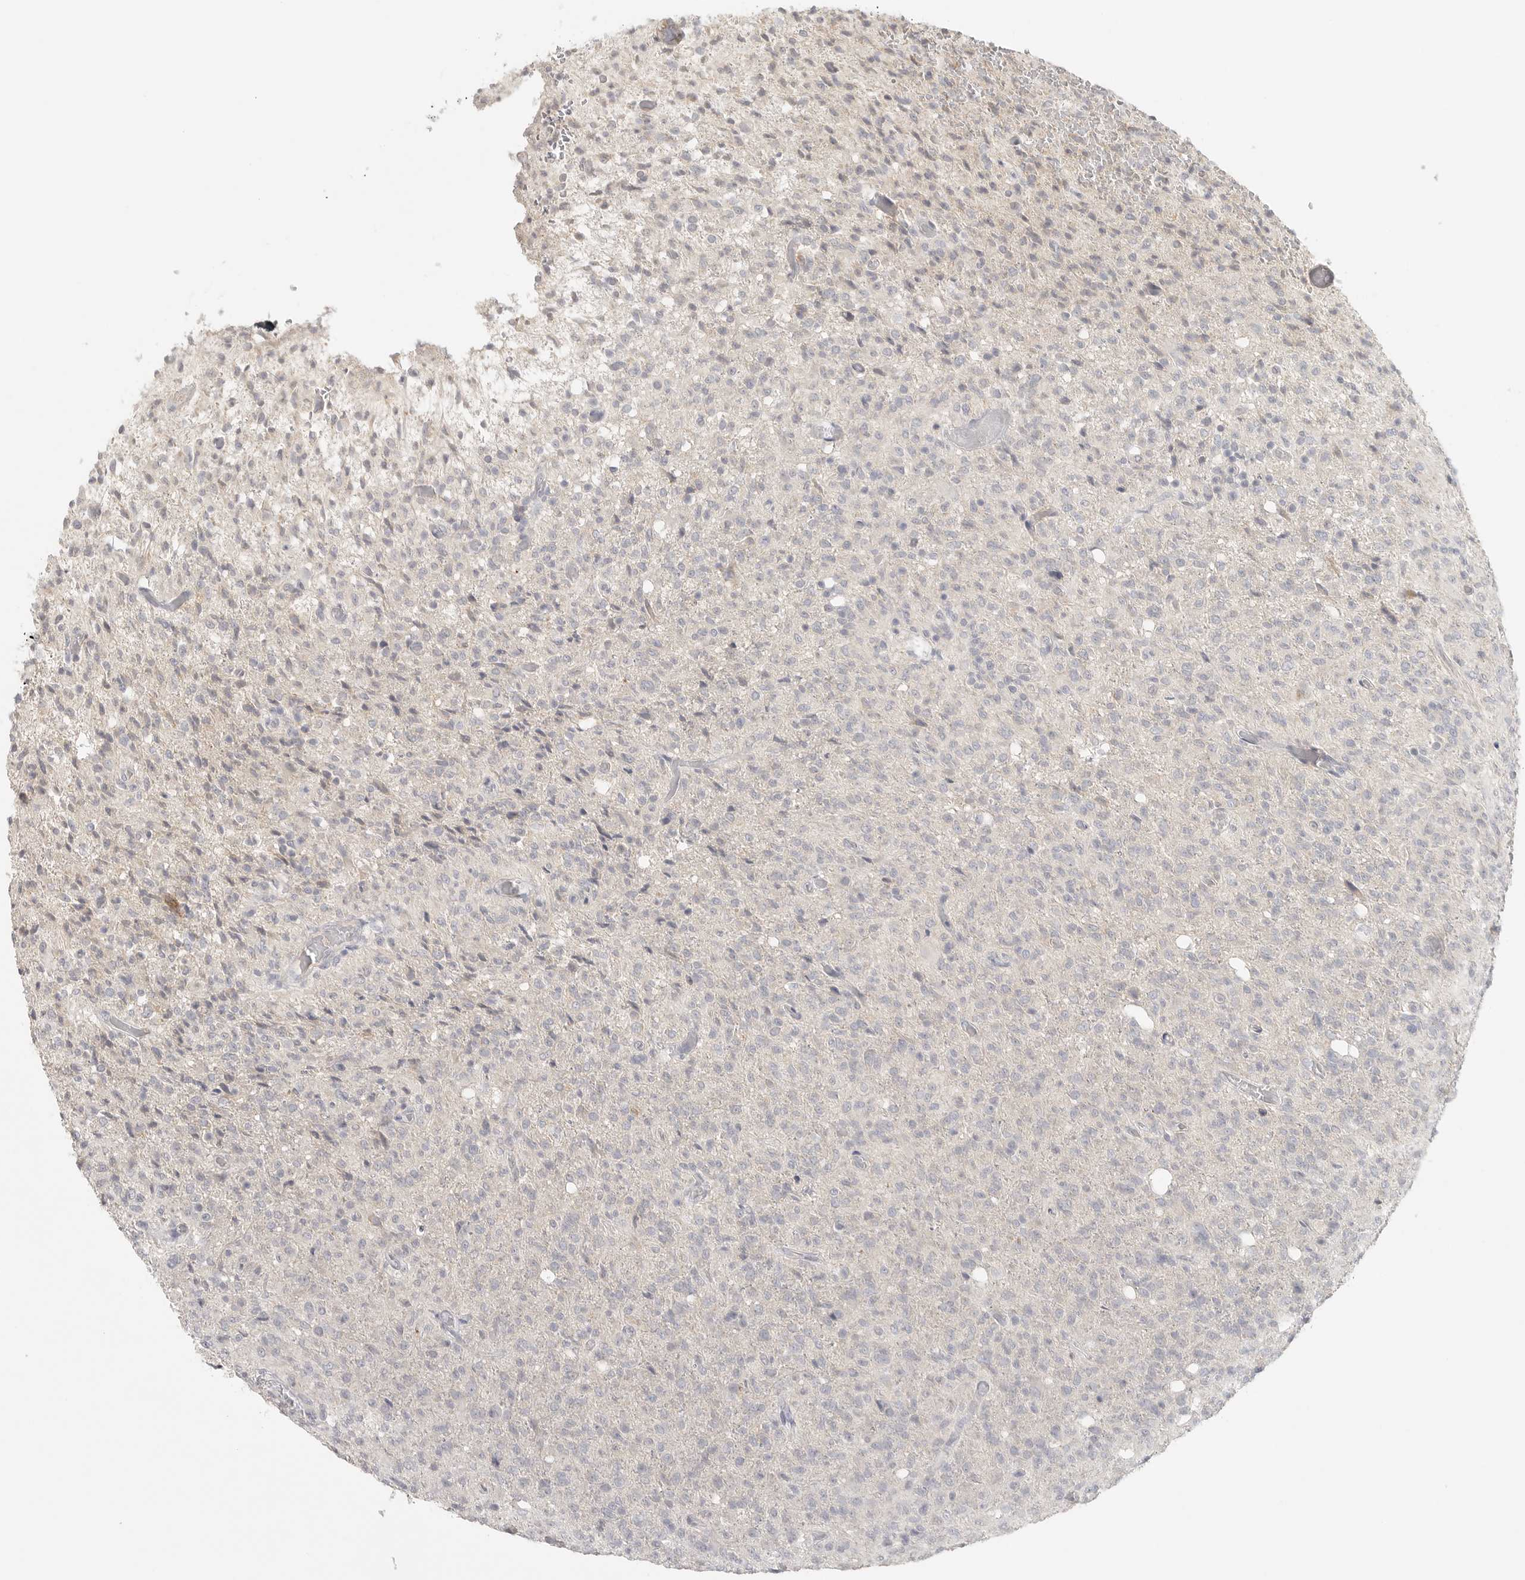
{"staining": {"intensity": "weak", "quantity": "<25%", "location": "cytoplasmic/membranous"}, "tissue": "glioma", "cell_type": "Tumor cells", "image_type": "cancer", "snomed": [{"axis": "morphology", "description": "Glioma, malignant, High grade"}, {"axis": "topography", "description": "Brain"}], "caption": "Tumor cells are negative for brown protein staining in glioma.", "gene": "SLC25A36", "patient": {"sex": "female", "age": 57}}